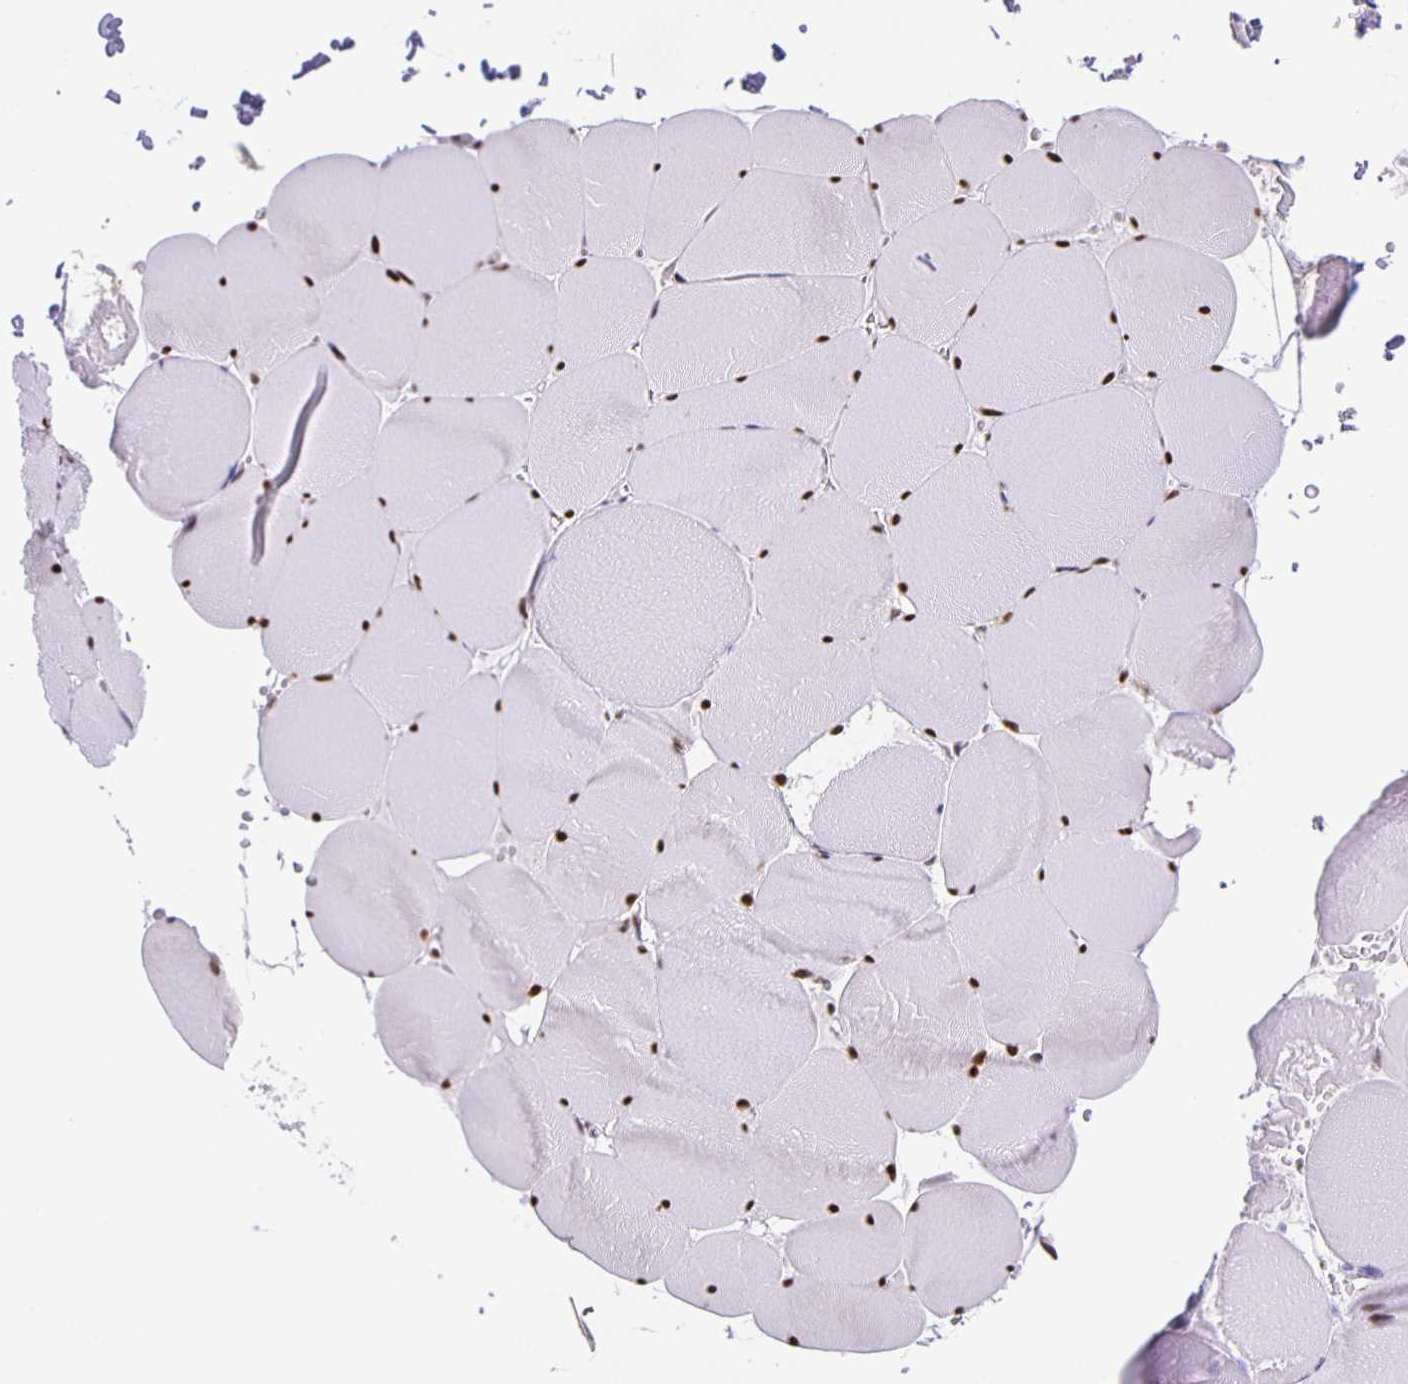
{"staining": {"intensity": "moderate", "quantity": "25%-75%", "location": "nuclear"}, "tissue": "skeletal muscle", "cell_type": "Myocytes", "image_type": "normal", "snomed": [{"axis": "morphology", "description": "Normal tissue, NOS"}, {"axis": "topography", "description": "Skeletal muscle"}, {"axis": "topography", "description": "Head-Neck"}], "caption": "There is medium levels of moderate nuclear expression in myocytes of normal skeletal muscle, as demonstrated by immunohistochemical staining (brown color).", "gene": "ZRANB2", "patient": {"sex": "male", "age": 66}}